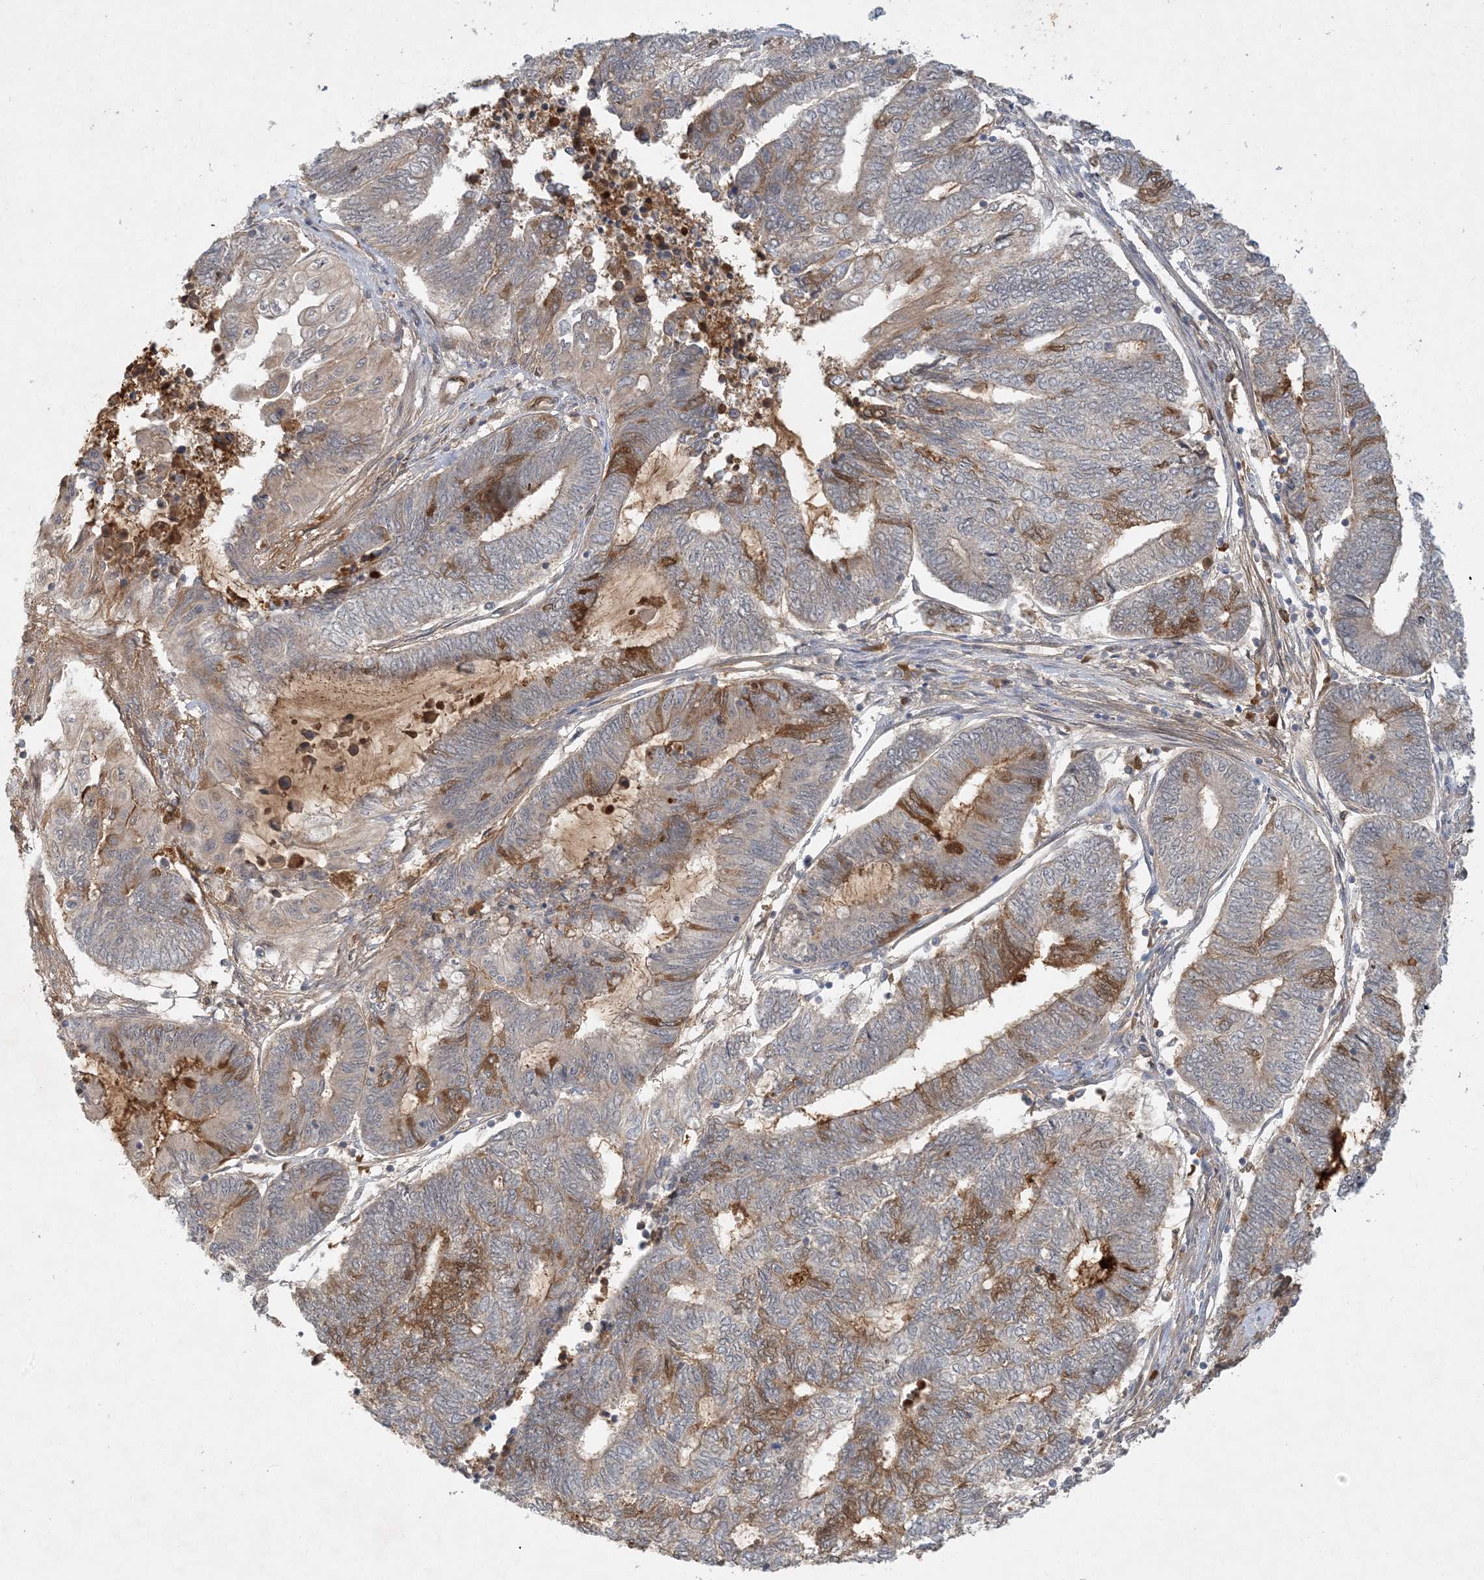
{"staining": {"intensity": "moderate", "quantity": "<25%", "location": "cytoplasmic/membranous,nuclear"}, "tissue": "endometrial cancer", "cell_type": "Tumor cells", "image_type": "cancer", "snomed": [{"axis": "morphology", "description": "Adenocarcinoma, NOS"}, {"axis": "topography", "description": "Uterus"}, {"axis": "topography", "description": "Endometrium"}], "caption": "Protein expression analysis of human endometrial cancer (adenocarcinoma) reveals moderate cytoplasmic/membranous and nuclear positivity in about <25% of tumor cells.", "gene": "ZCCHC4", "patient": {"sex": "female", "age": 70}}